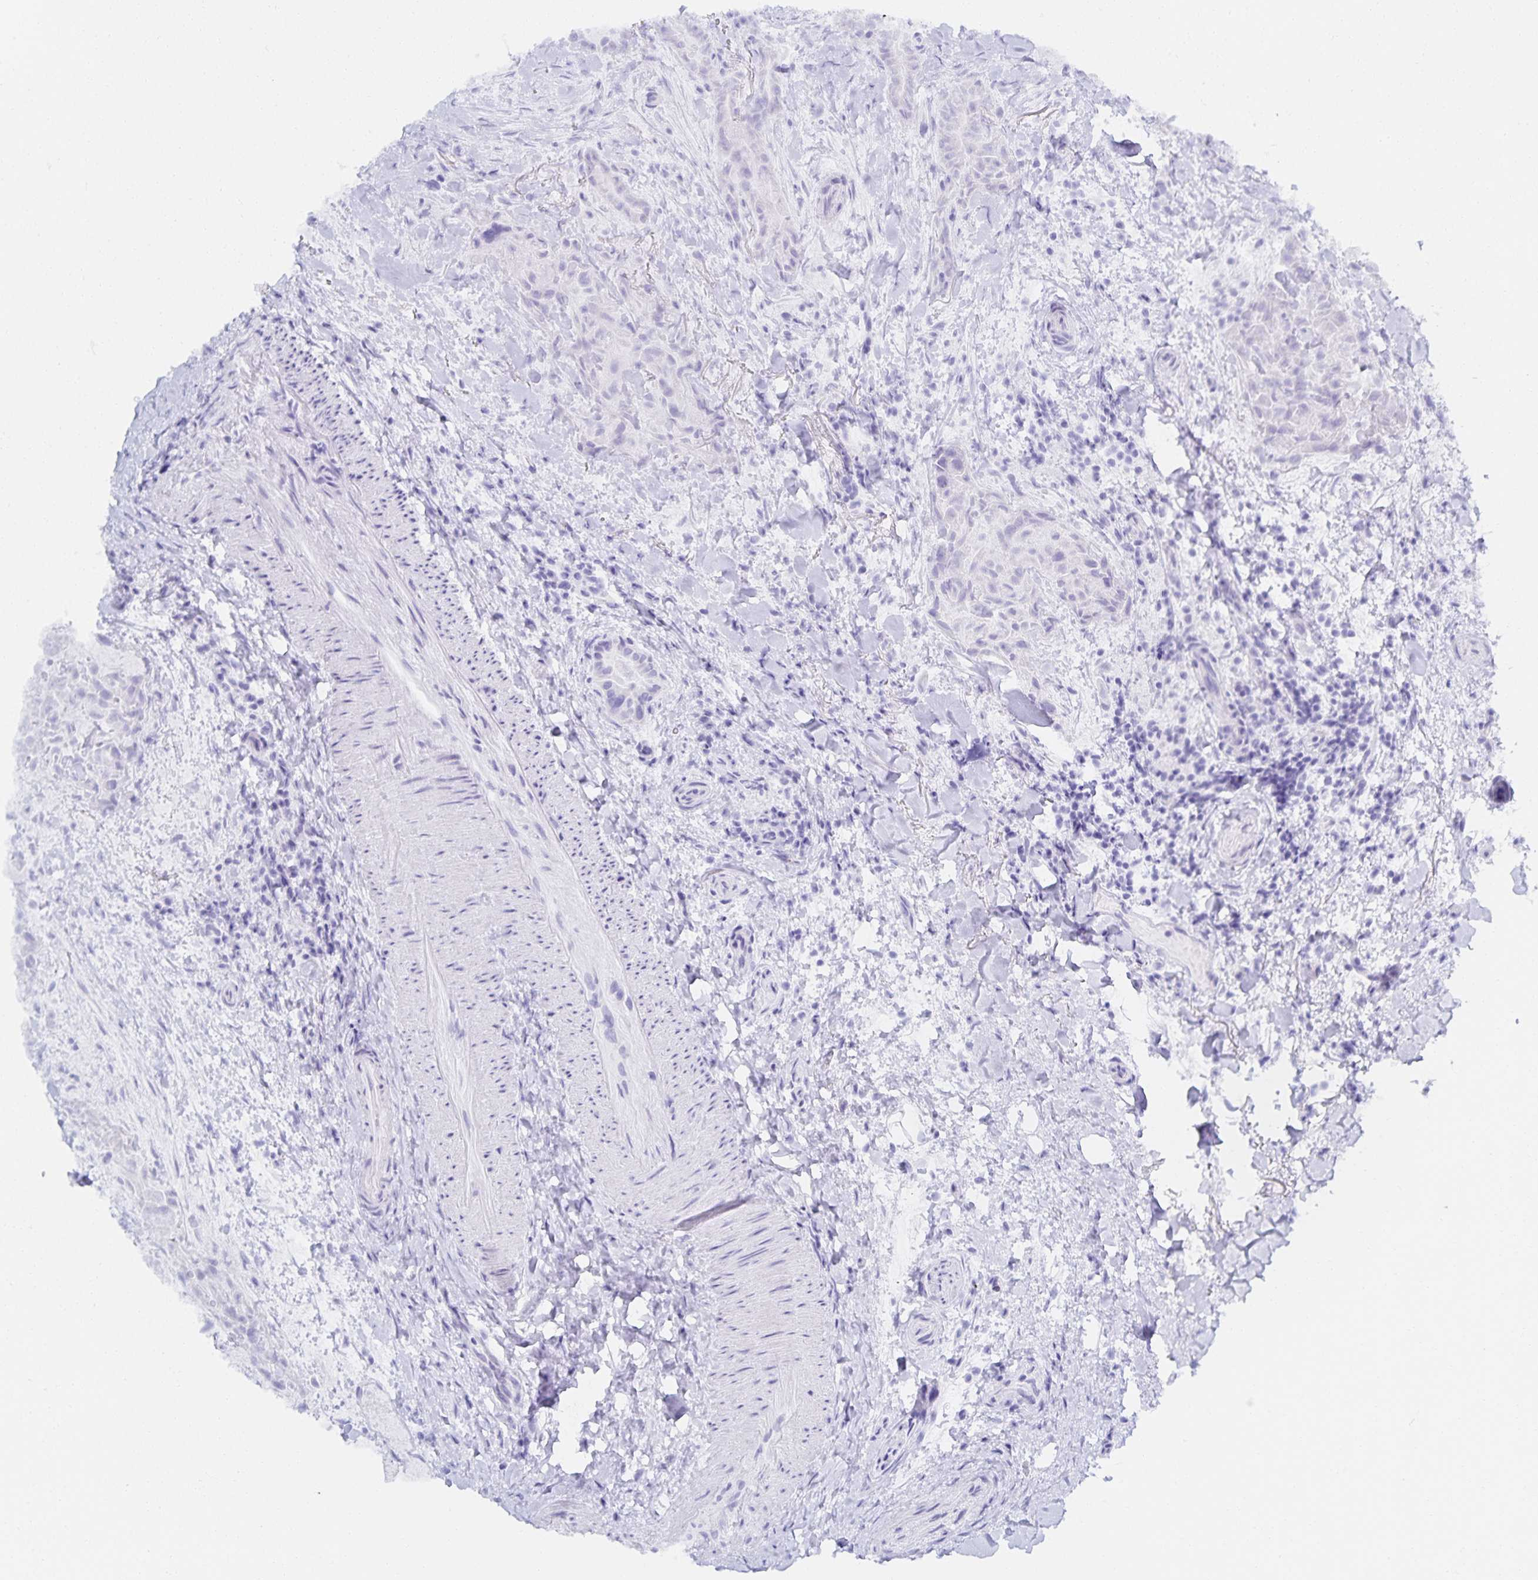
{"staining": {"intensity": "negative", "quantity": "none", "location": "none"}, "tissue": "thyroid cancer", "cell_type": "Tumor cells", "image_type": "cancer", "snomed": [{"axis": "morphology", "description": "Papillary adenocarcinoma, NOS"}, {"axis": "topography", "description": "Thyroid gland"}], "caption": "Immunohistochemical staining of human thyroid cancer shows no significant staining in tumor cells.", "gene": "SNTN", "patient": {"sex": "female", "age": 61}}